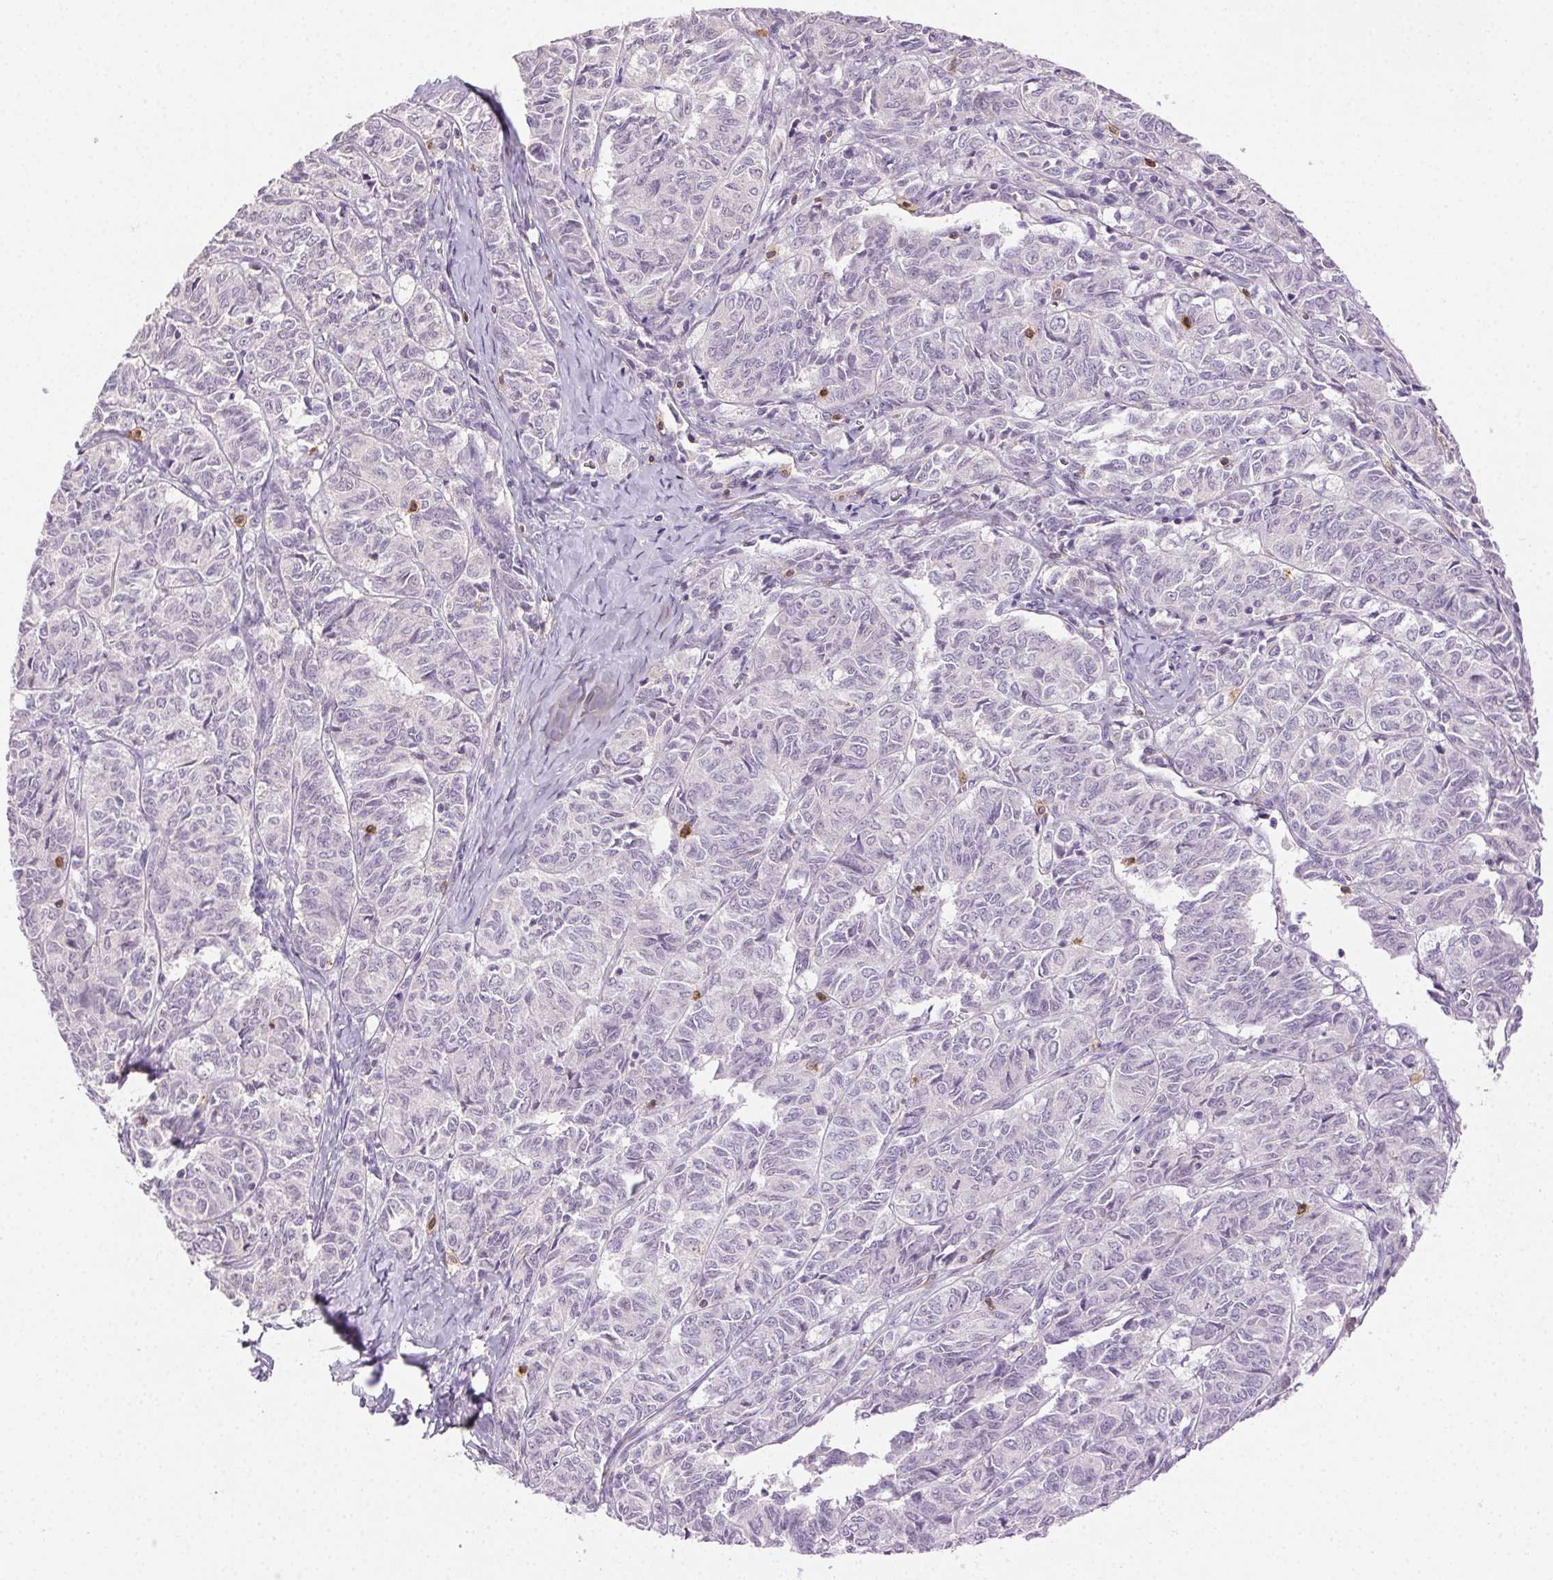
{"staining": {"intensity": "negative", "quantity": "none", "location": "none"}, "tissue": "ovarian cancer", "cell_type": "Tumor cells", "image_type": "cancer", "snomed": [{"axis": "morphology", "description": "Carcinoma, endometroid"}, {"axis": "topography", "description": "Ovary"}], "caption": "Photomicrograph shows no protein expression in tumor cells of ovarian cancer (endometroid carcinoma) tissue.", "gene": "AKAP5", "patient": {"sex": "female", "age": 80}}